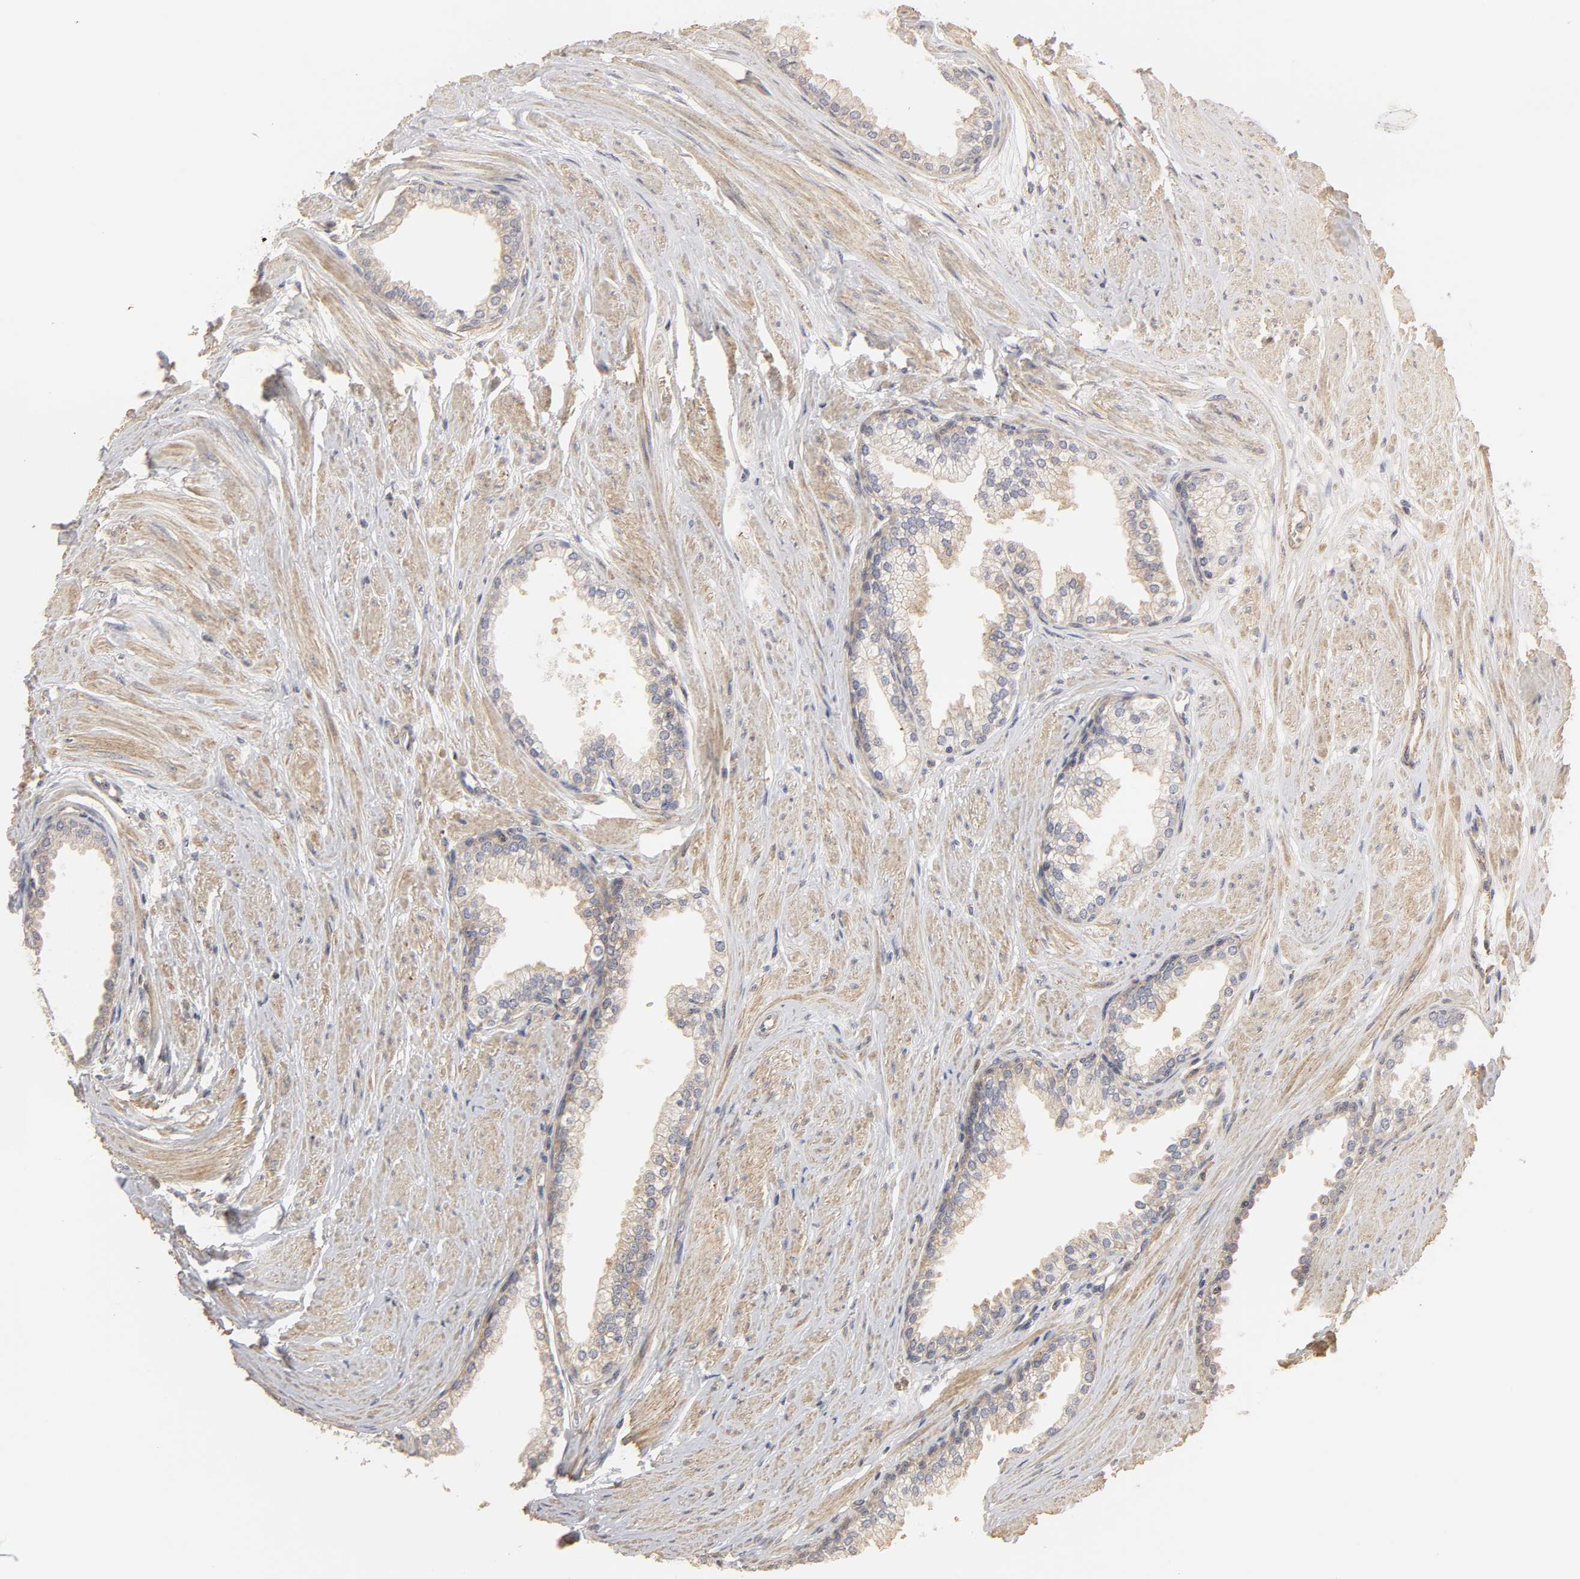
{"staining": {"intensity": "moderate", "quantity": ">75%", "location": "cytoplasmic/membranous"}, "tissue": "prostate", "cell_type": "Glandular cells", "image_type": "normal", "snomed": [{"axis": "morphology", "description": "Normal tissue, NOS"}, {"axis": "topography", "description": "Prostate"}], "caption": "Protein expression analysis of benign human prostate reveals moderate cytoplasmic/membranous expression in about >75% of glandular cells.", "gene": "SH3GLB1", "patient": {"sex": "male", "age": 64}}